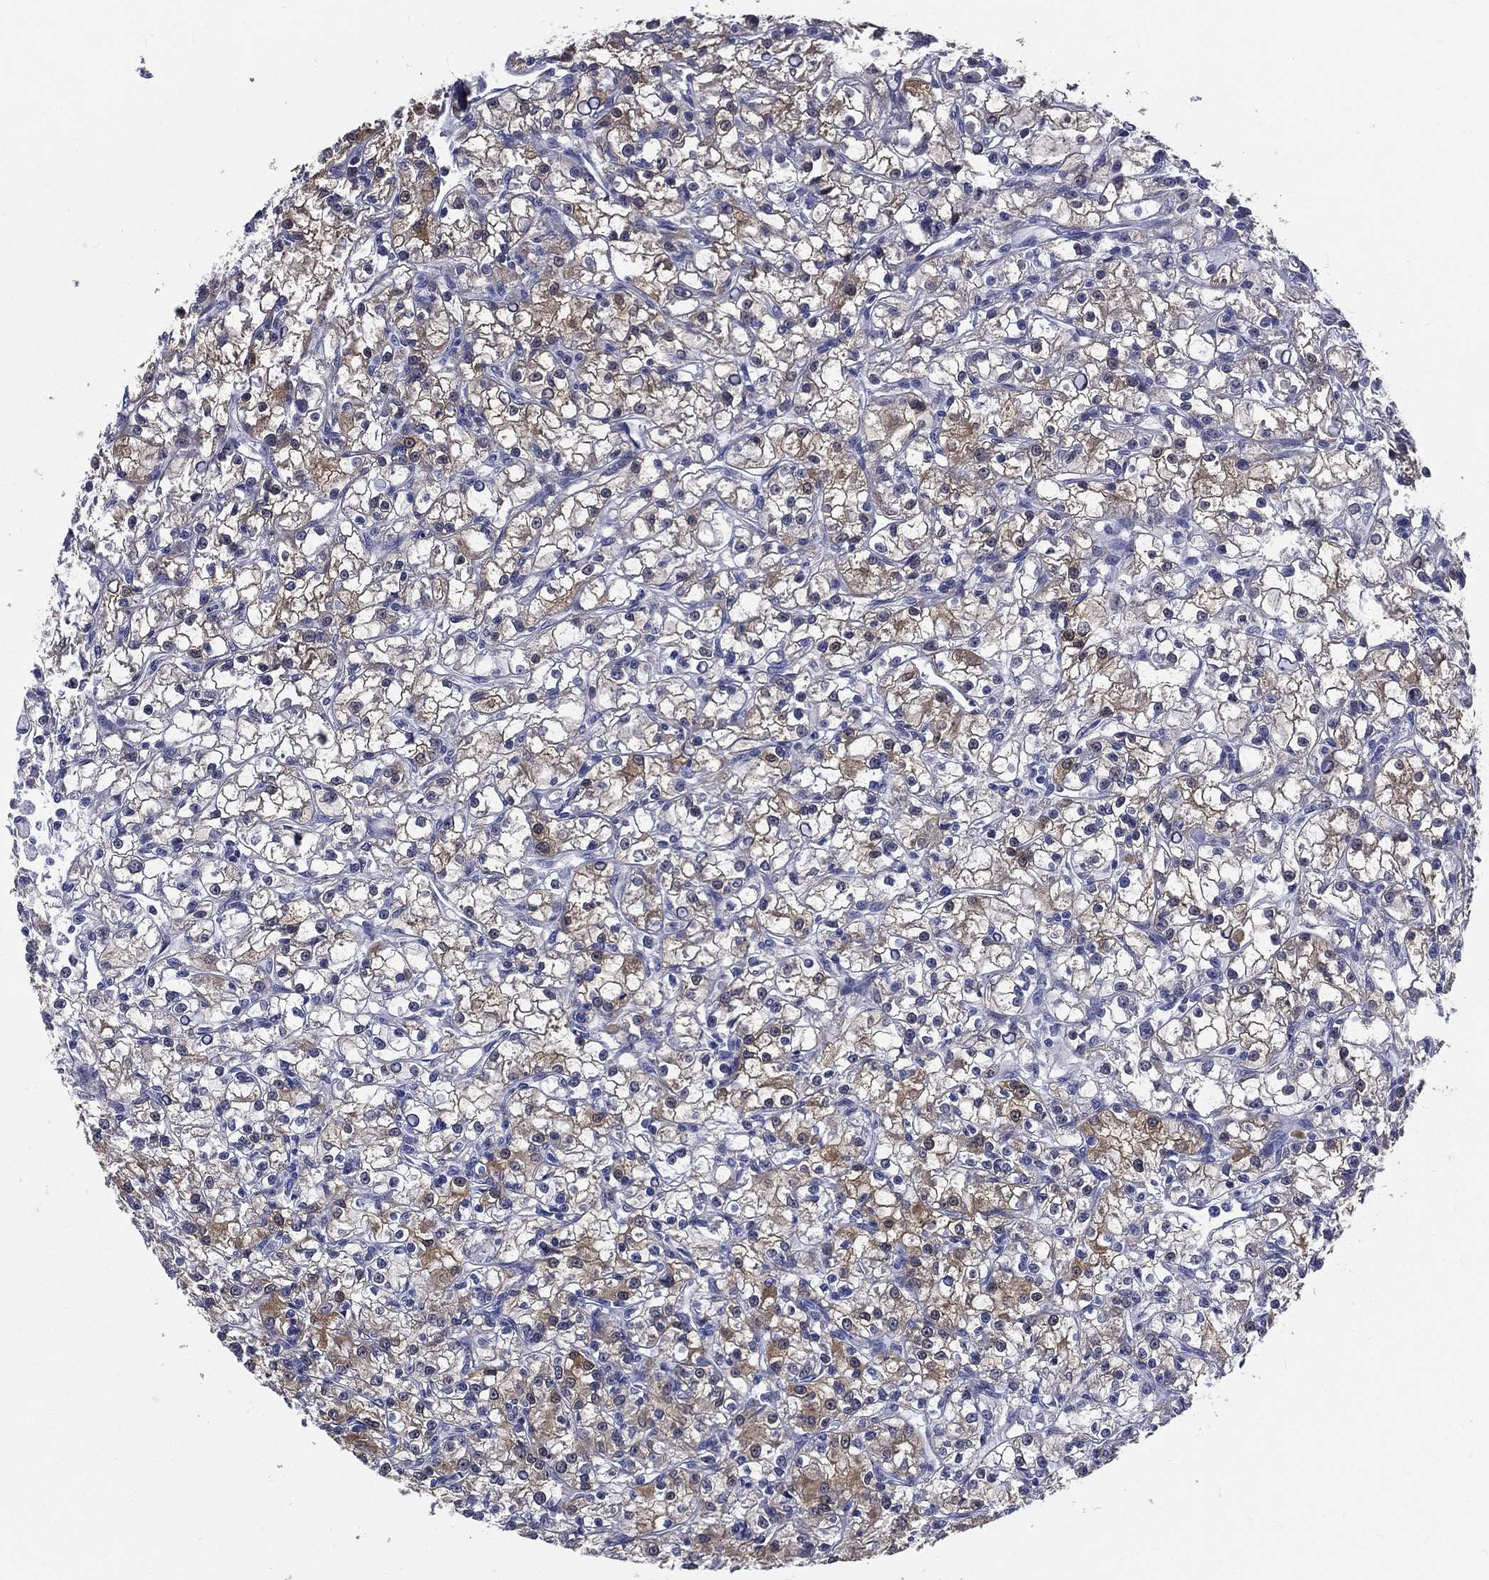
{"staining": {"intensity": "moderate", "quantity": "25%-75%", "location": "cytoplasmic/membranous"}, "tissue": "renal cancer", "cell_type": "Tumor cells", "image_type": "cancer", "snomed": [{"axis": "morphology", "description": "Adenocarcinoma, NOS"}, {"axis": "topography", "description": "Kidney"}], "caption": "Immunohistochemistry (IHC) micrograph of neoplastic tissue: adenocarcinoma (renal) stained using immunohistochemistry exhibits medium levels of moderate protein expression localized specifically in the cytoplasmic/membranous of tumor cells, appearing as a cytoplasmic/membranous brown color.", "gene": "DPYS", "patient": {"sex": "female", "age": 59}}